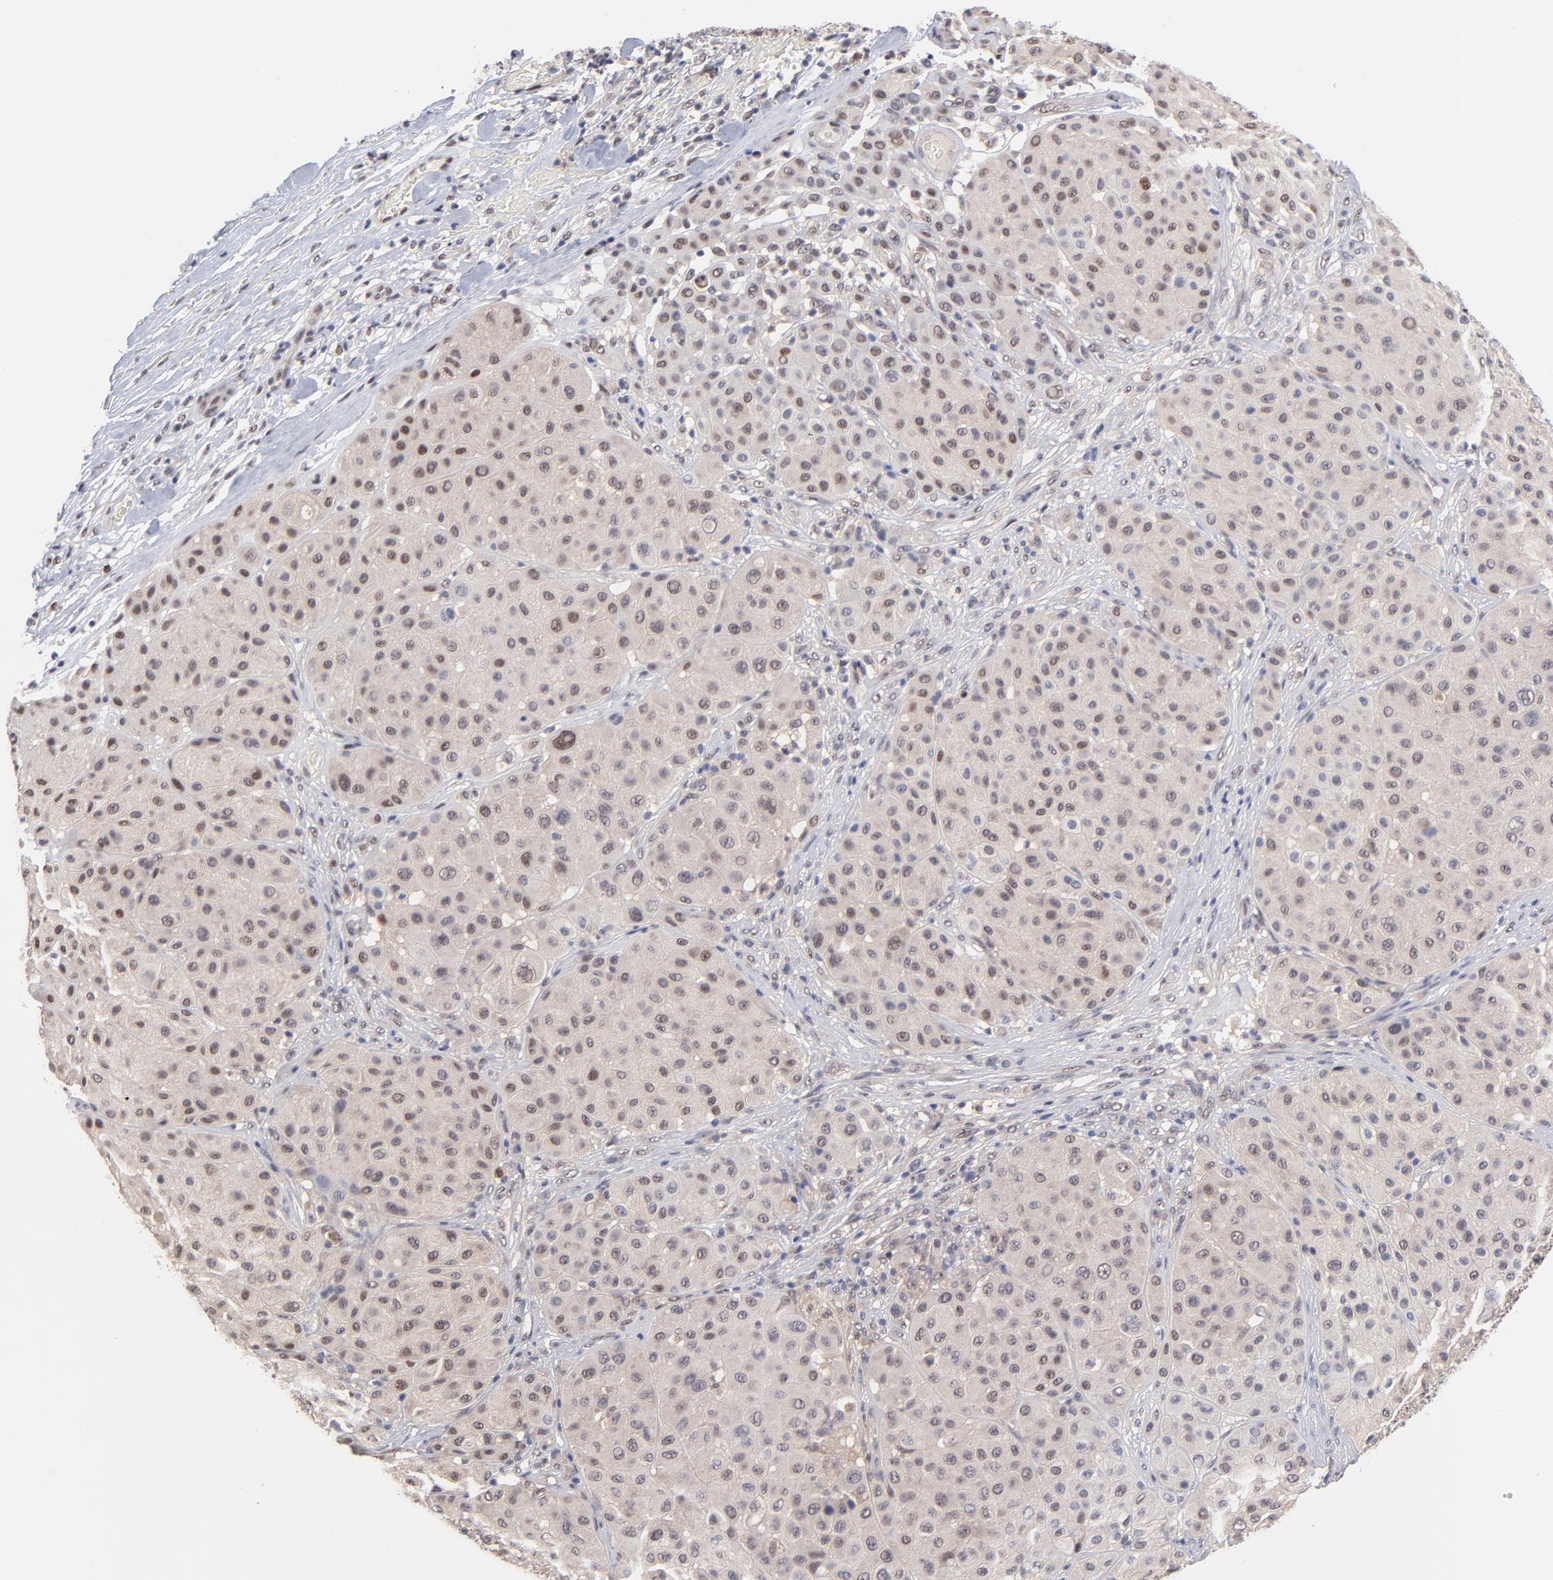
{"staining": {"intensity": "weak", "quantity": "<25%", "location": "cytoplasmic/membranous,nuclear"}, "tissue": "melanoma", "cell_type": "Tumor cells", "image_type": "cancer", "snomed": [{"axis": "morphology", "description": "Normal tissue, NOS"}, {"axis": "morphology", "description": "Malignant melanoma, Metastatic site"}, {"axis": "topography", "description": "Skin"}], "caption": "Human malignant melanoma (metastatic site) stained for a protein using IHC displays no positivity in tumor cells.", "gene": "UBE2E3", "patient": {"sex": "male", "age": 41}}